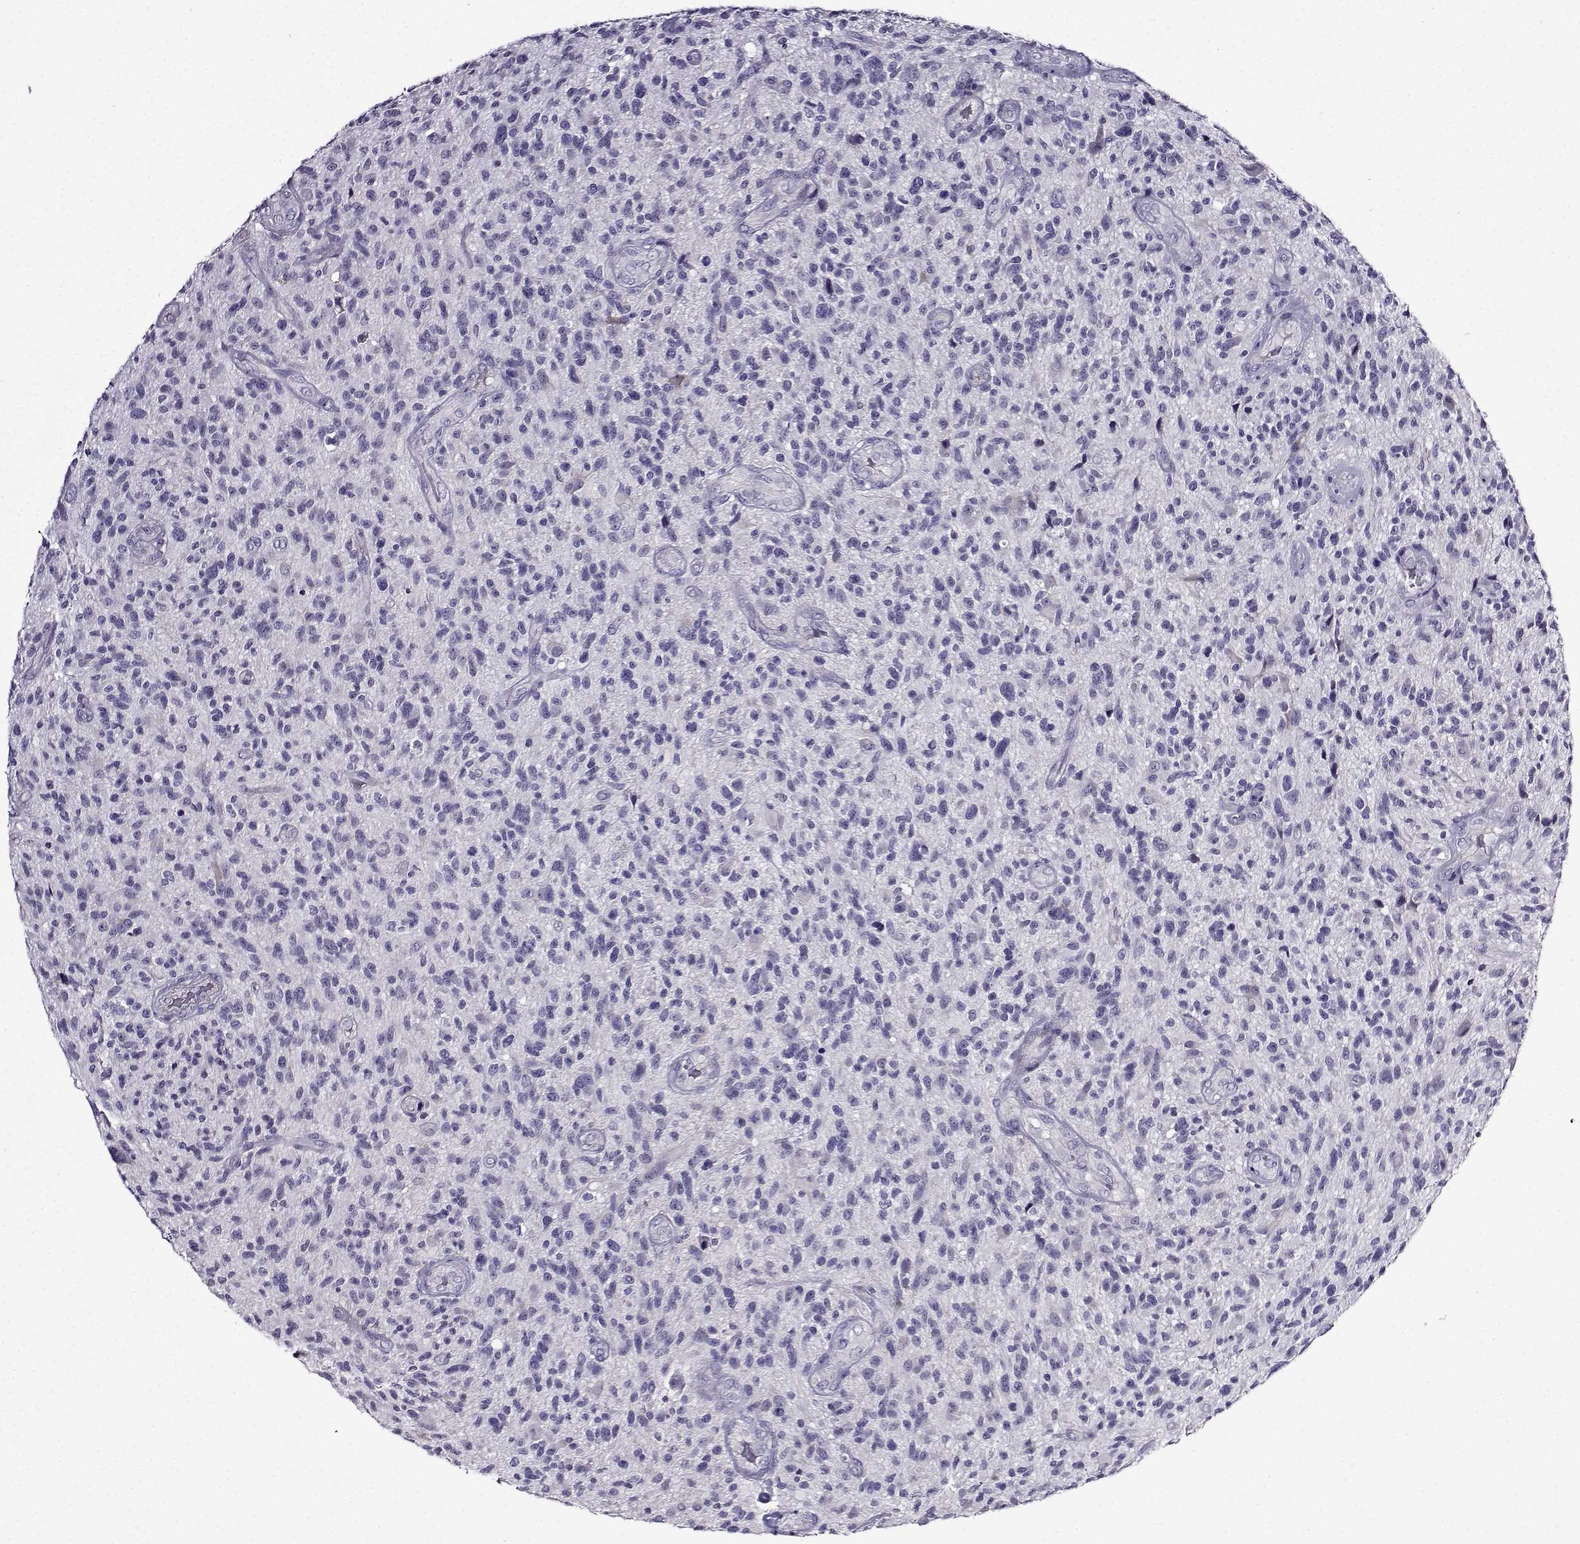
{"staining": {"intensity": "negative", "quantity": "none", "location": "none"}, "tissue": "glioma", "cell_type": "Tumor cells", "image_type": "cancer", "snomed": [{"axis": "morphology", "description": "Glioma, malignant, High grade"}, {"axis": "topography", "description": "Brain"}], "caption": "DAB immunohistochemical staining of glioma displays no significant expression in tumor cells.", "gene": "TMEM266", "patient": {"sex": "male", "age": 47}}